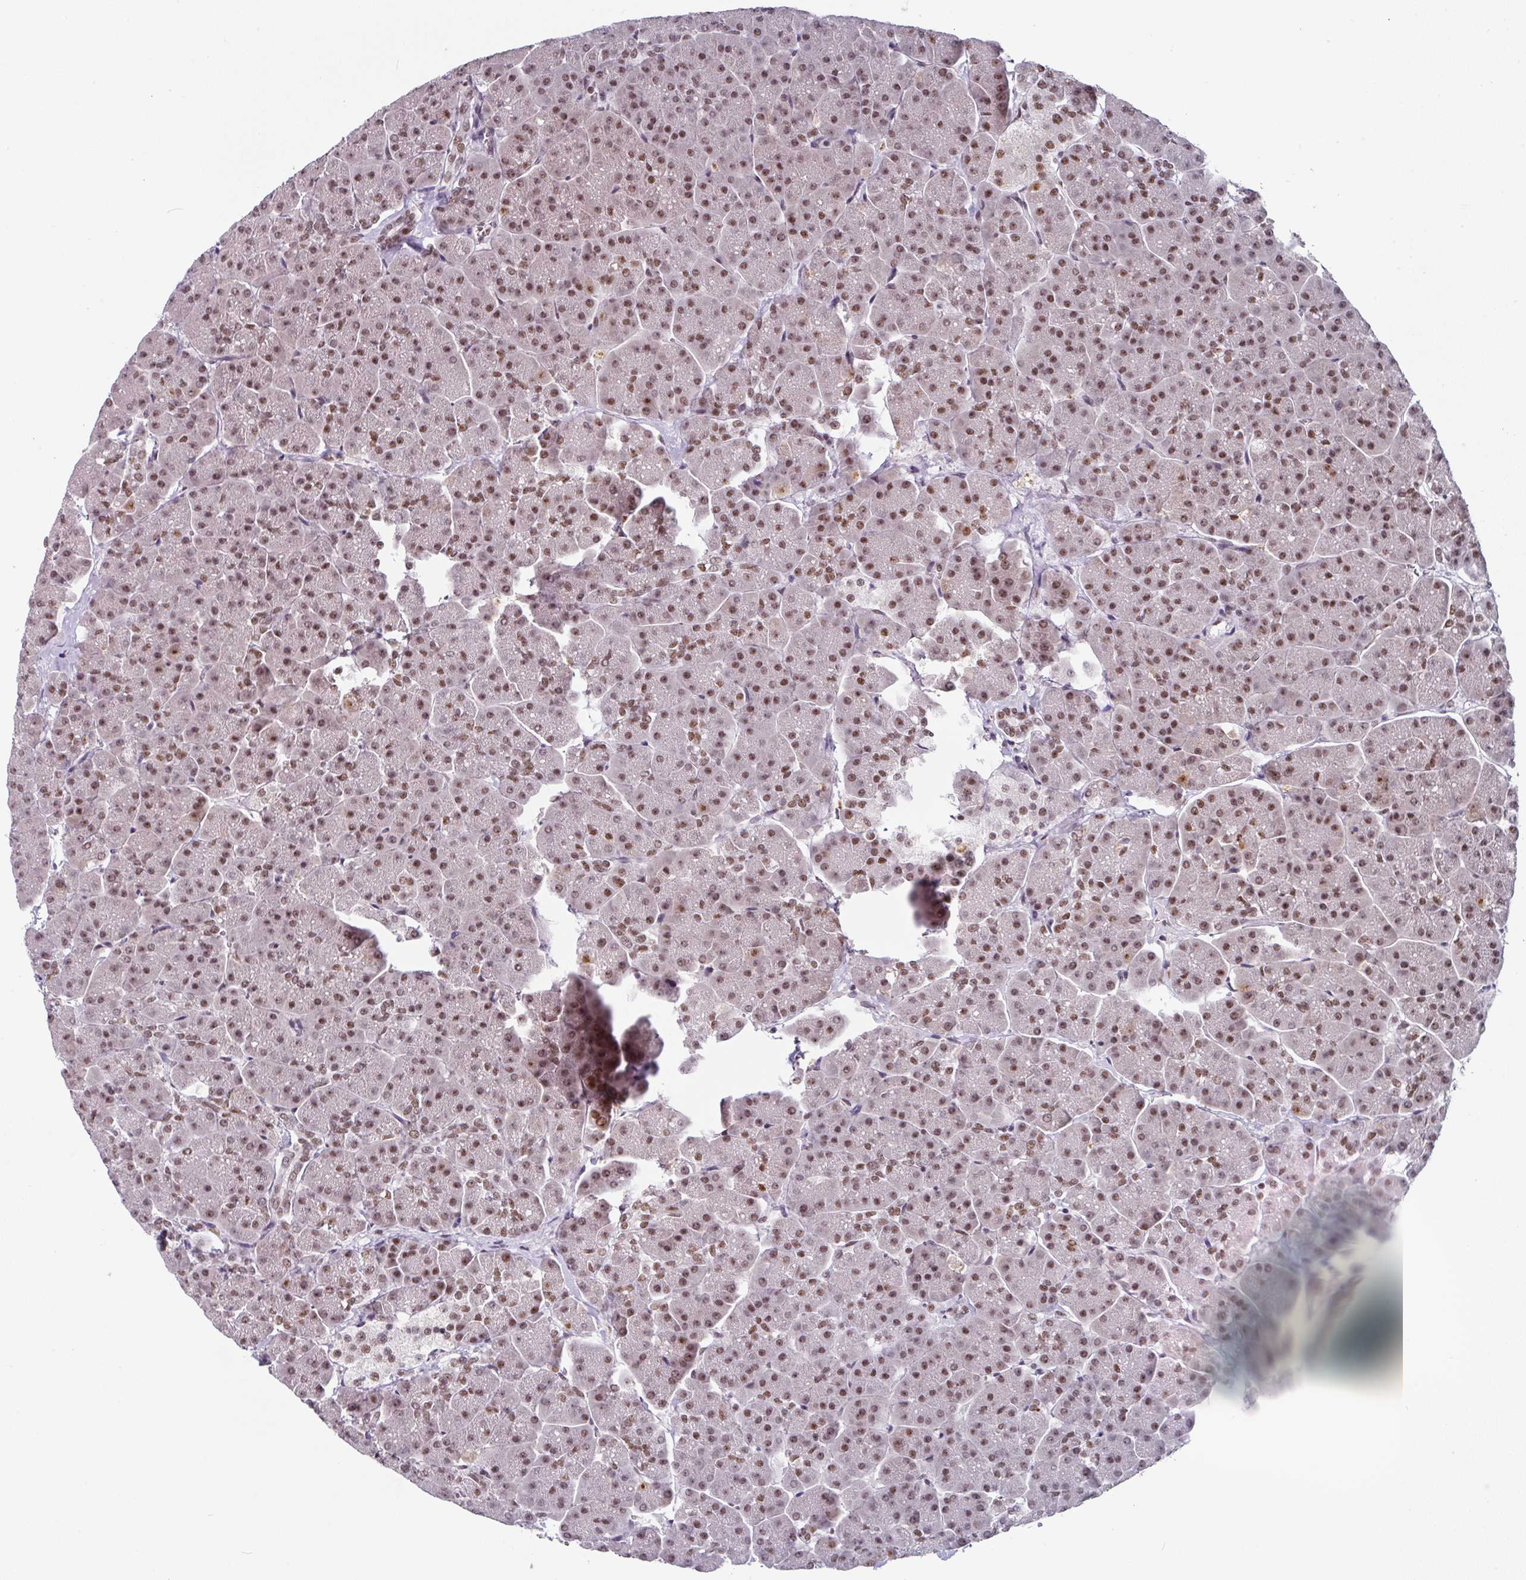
{"staining": {"intensity": "moderate", "quantity": ">75%", "location": "nuclear"}, "tissue": "pancreas", "cell_type": "Exocrine glandular cells", "image_type": "normal", "snomed": [{"axis": "morphology", "description": "Normal tissue, NOS"}, {"axis": "topography", "description": "Pancreas"}, {"axis": "topography", "description": "Peripheral nerve tissue"}], "caption": "Immunohistochemistry micrograph of unremarkable pancreas stained for a protein (brown), which exhibits medium levels of moderate nuclear staining in approximately >75% of exocrine glandular cells.", "gene": "ENSG00000283782", "patient": {"sex": "male", "age": 54}}